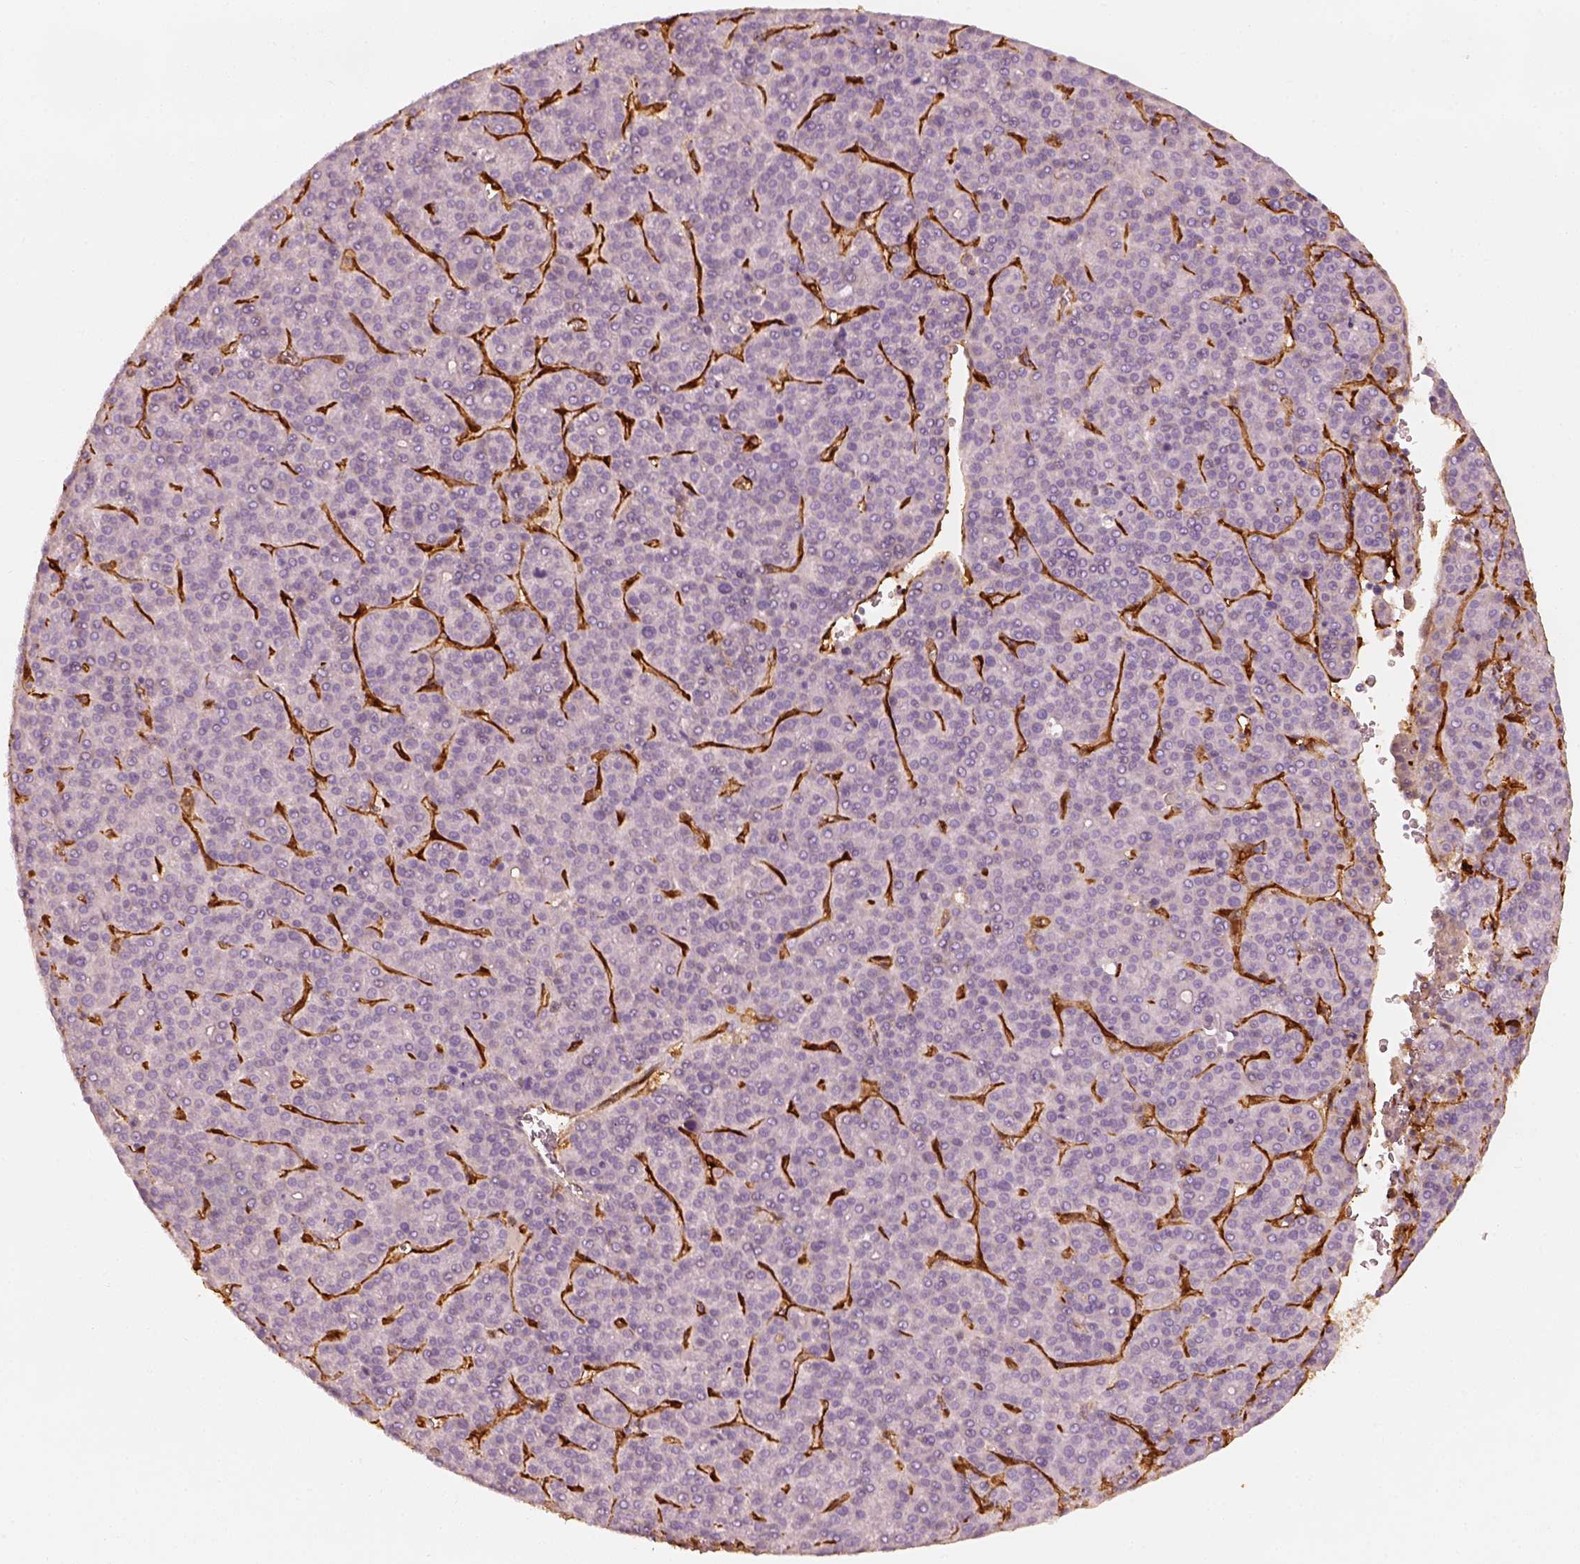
{"staining": {"intensity": "negative", "quantity": "none", "location": "none"}, "tissue": "liver cancer", "cell_type": "Tumor cells", "image_type": "cancer", "snomed": [{"axis": "morphology", "description": "Carcinoma, Hepatocellular, NOS"}, {"axis": "topography", "description": "Liver"}], "caption": "Protein analysis of liver hepatocellular carcinoma exhibits no significant positivity in tumor cells.", "gene": "FSCN1", "patient": {"sex": "female", "age": 58}}